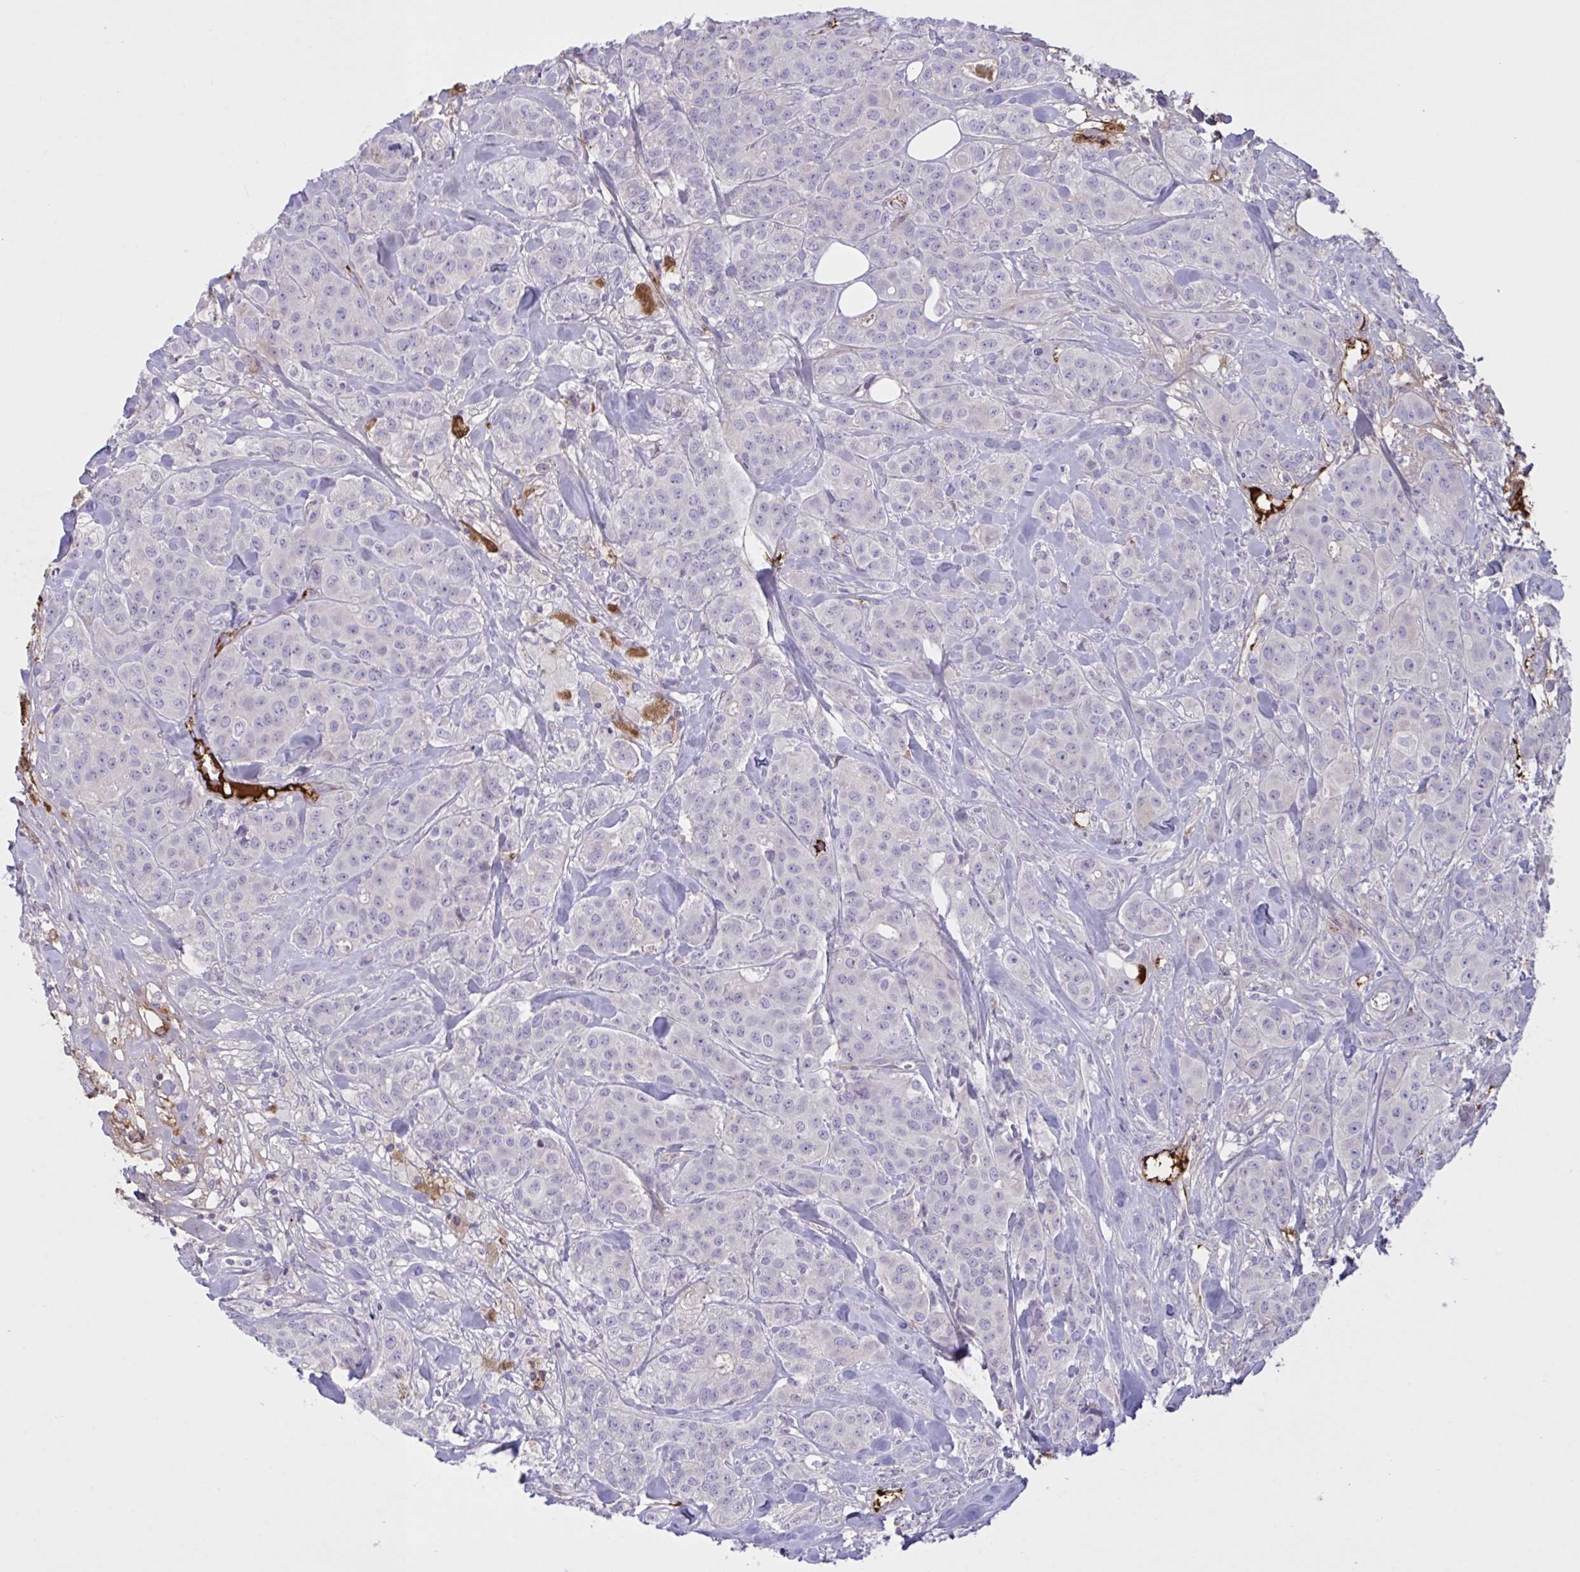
{"staining": {"intensity": "negative", "quantity": "none", "location": "none"}, "tissue": "breast cancer", "cell_type": "Tumor cells", "image_type": "cancer", "snomed": [{"axis": "morphology", "description": "Normal tissue, NOS"}, {"axis": "morphology", "description": "Duct carcinoma"}, {"axis": "topography", "description": "Breast"}], "caption": "A histopathology image of human infiltrating ductal carcinoma (breast) is negative for staining in tumor cells.", "gene": "IL1R1", "patient": {"sex": "female", "age": 43}}